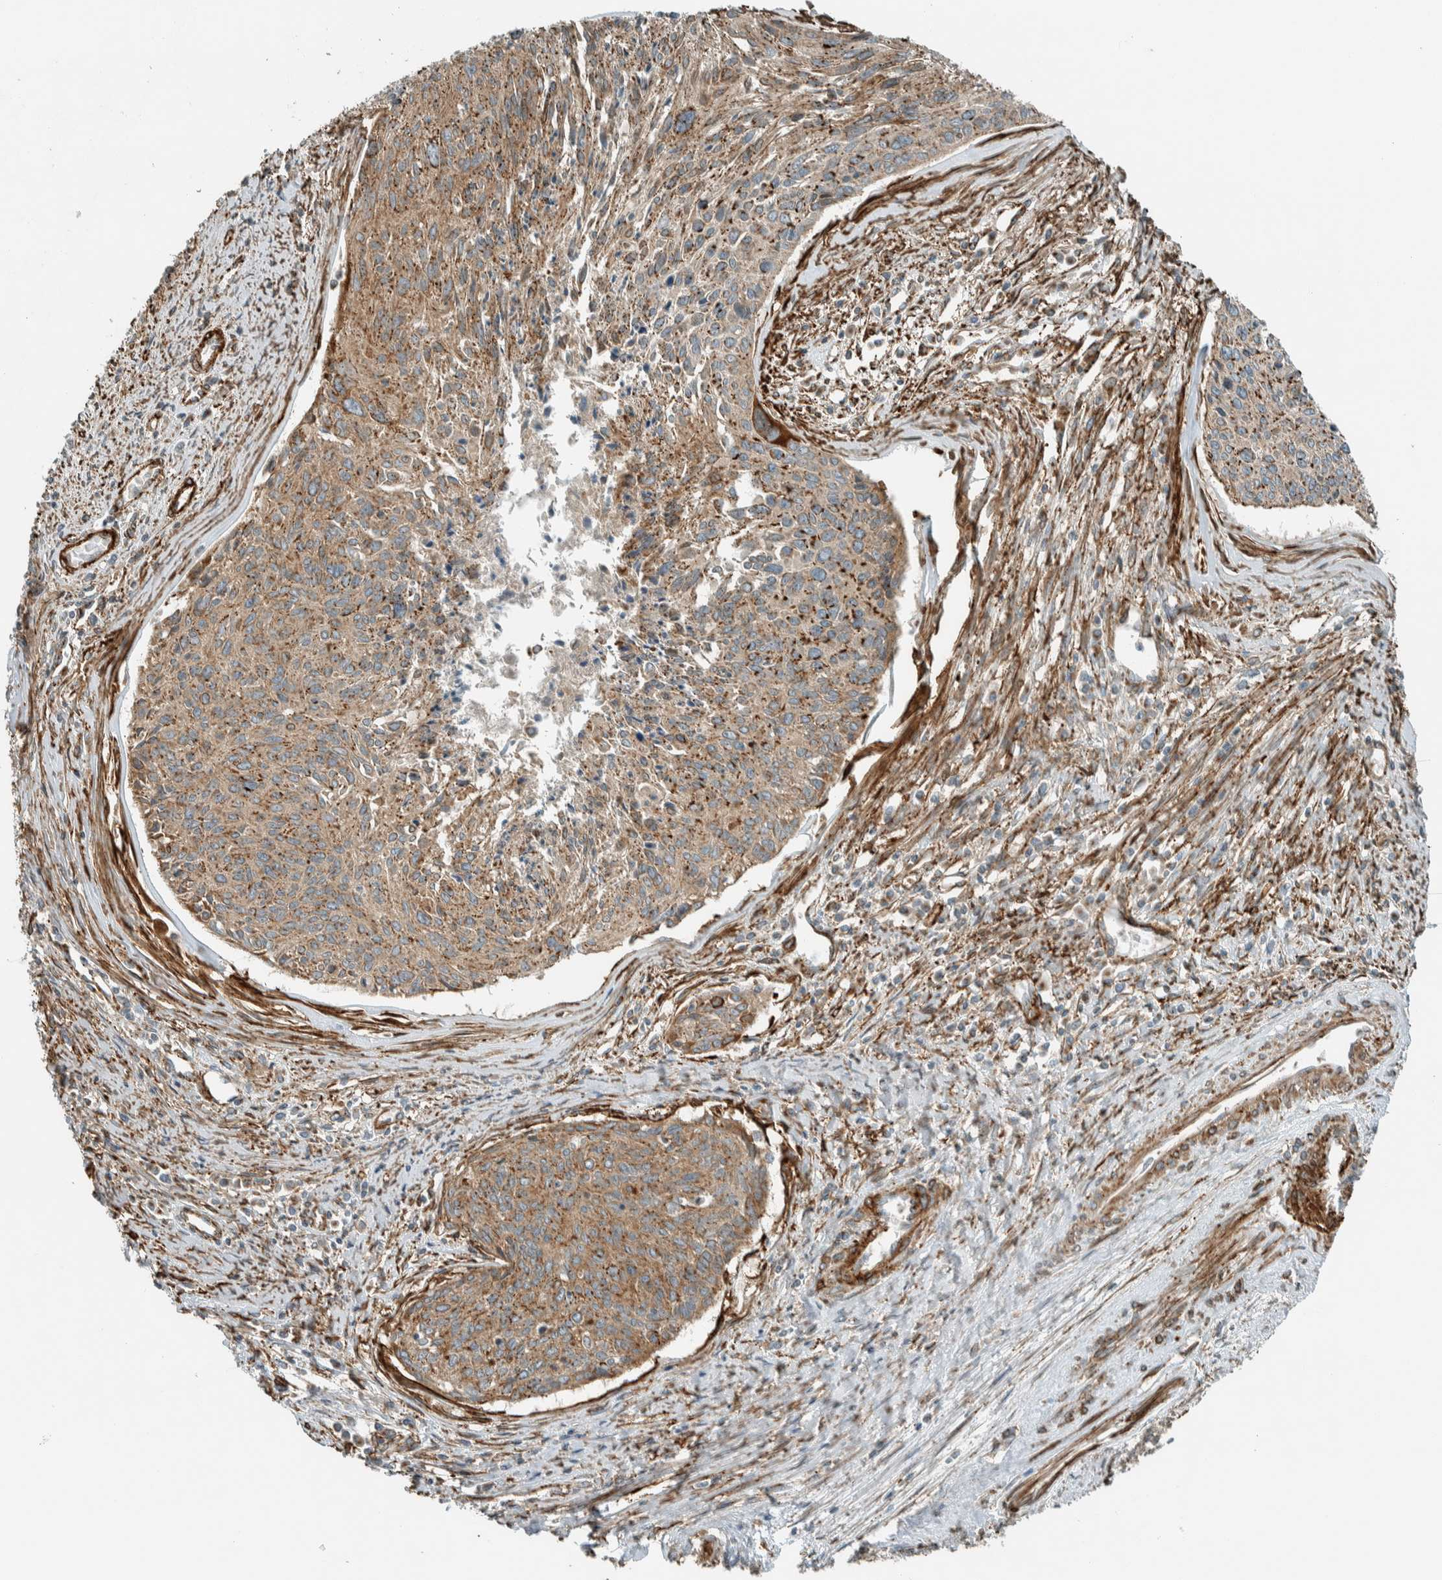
{"staining": {"intensity": "moderate", "quantity": ">75%", "location": "cytoplasmic/membranous"}, "tissue": "cervical cancer", "cell_type": "Tumor cells", "image_type": "cancer", "snomed": [{"axis": "morphology", "description": "Squamous cell carcinoma, NOS"}, {"axis": "topography", "description": "Cervix"}], "caption": "This is an image of IHC staining of cervical cancer (squamous cell carcinoma), which shows moderate staining in the cytoplasmic/membranous of tumor cells.", "gene": "EXOC7", "patient": {"sex": "female", "age": 55}}